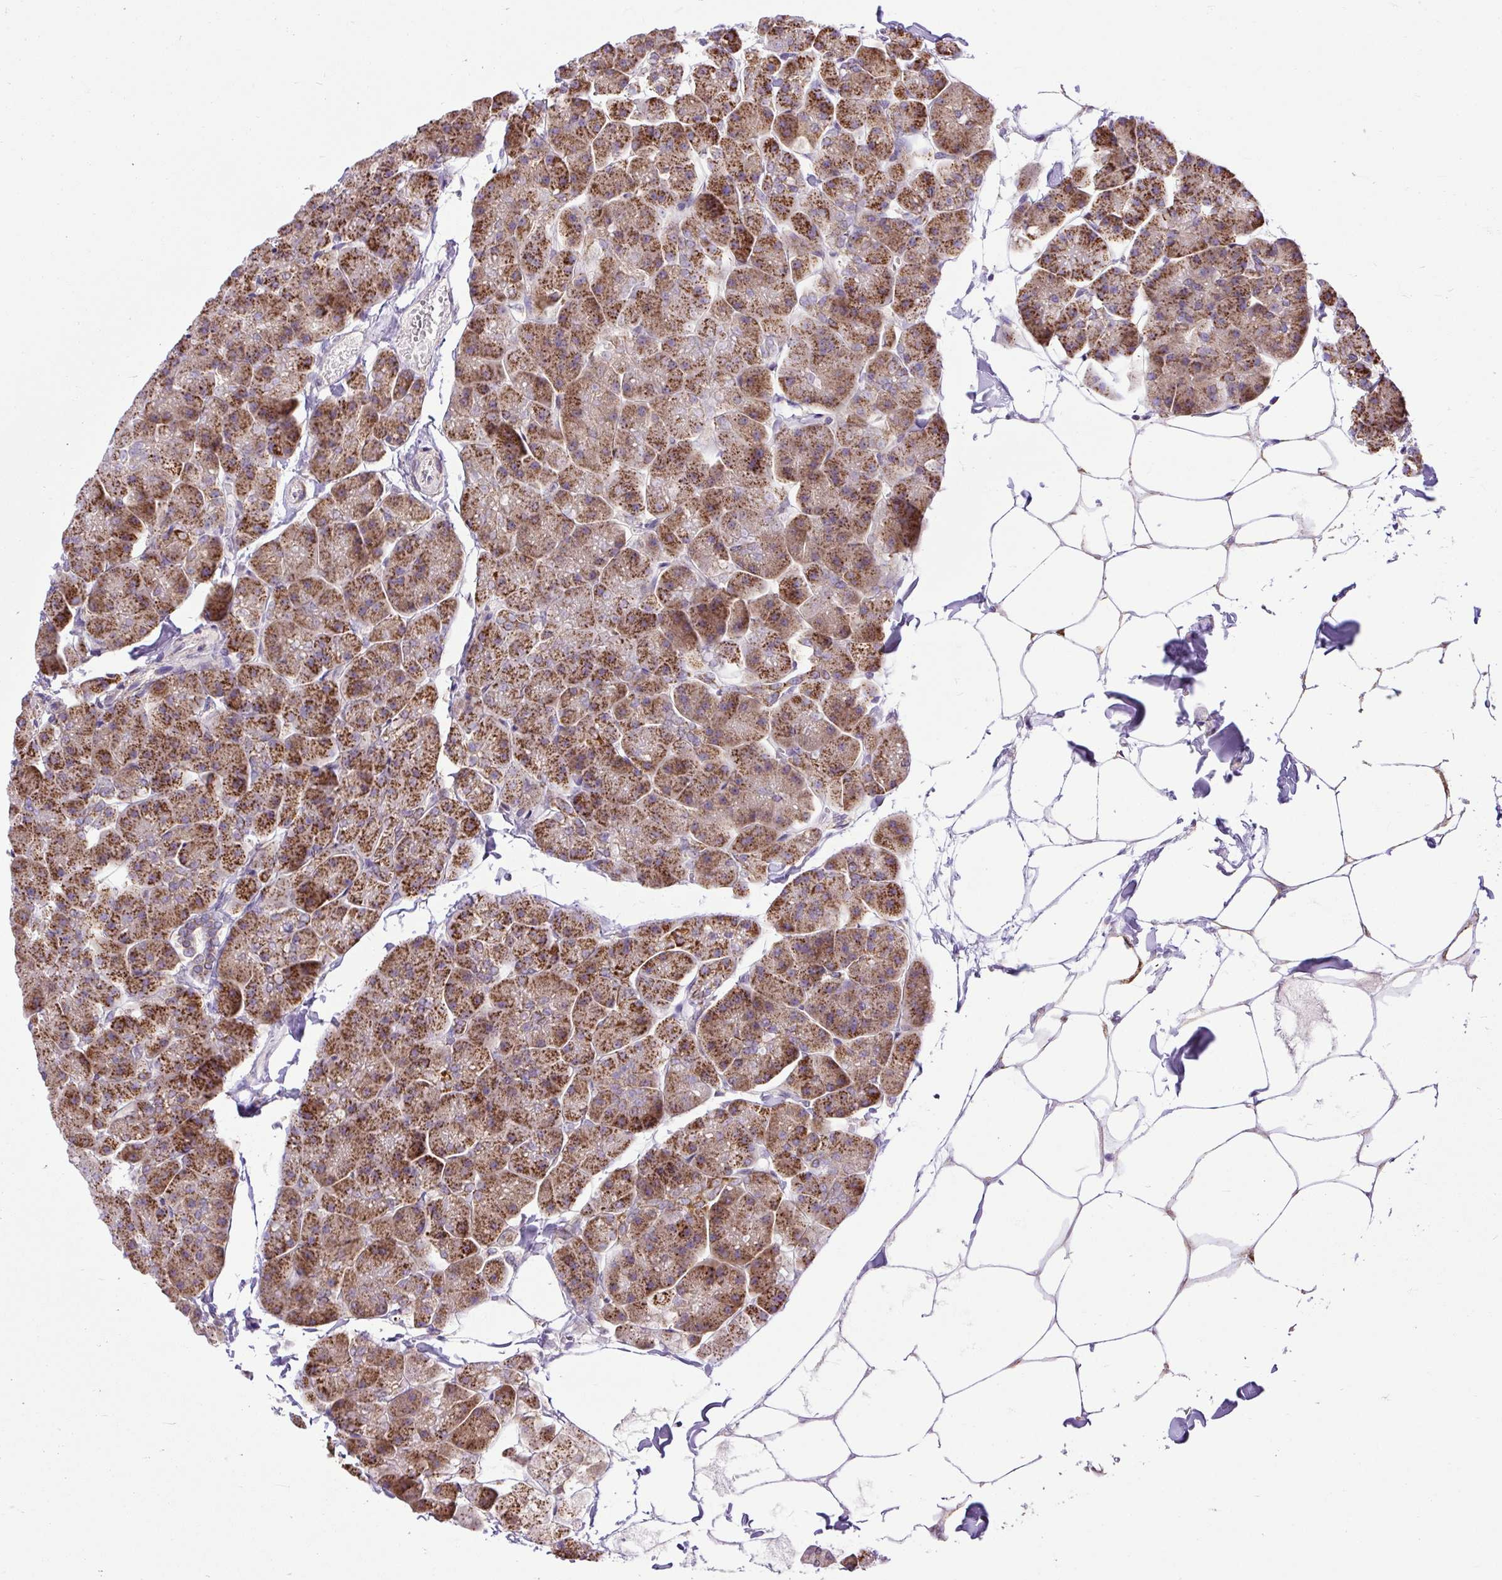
{"staining": {"intensity": "strong", "quantity": ">75%", "location": "cytoplasmic/membranous"}, "tissue": "pancreas", "cell_type": "Exocrine glandular cells", "image_type": "normal", "snomed": [{"axis": "morphology", "description": "Normal tissue, NOS"}, {"axis": "topography", "description": "Pancreas"}], "caption": "The photomicrograph shows staining of normal pancreas, revealing strong cytoplasmic/membranous protein staining (brown color) within exocrine glandular cells.", "gene": "TM2D3", "patient": {"sex": "male", "age": 35}}